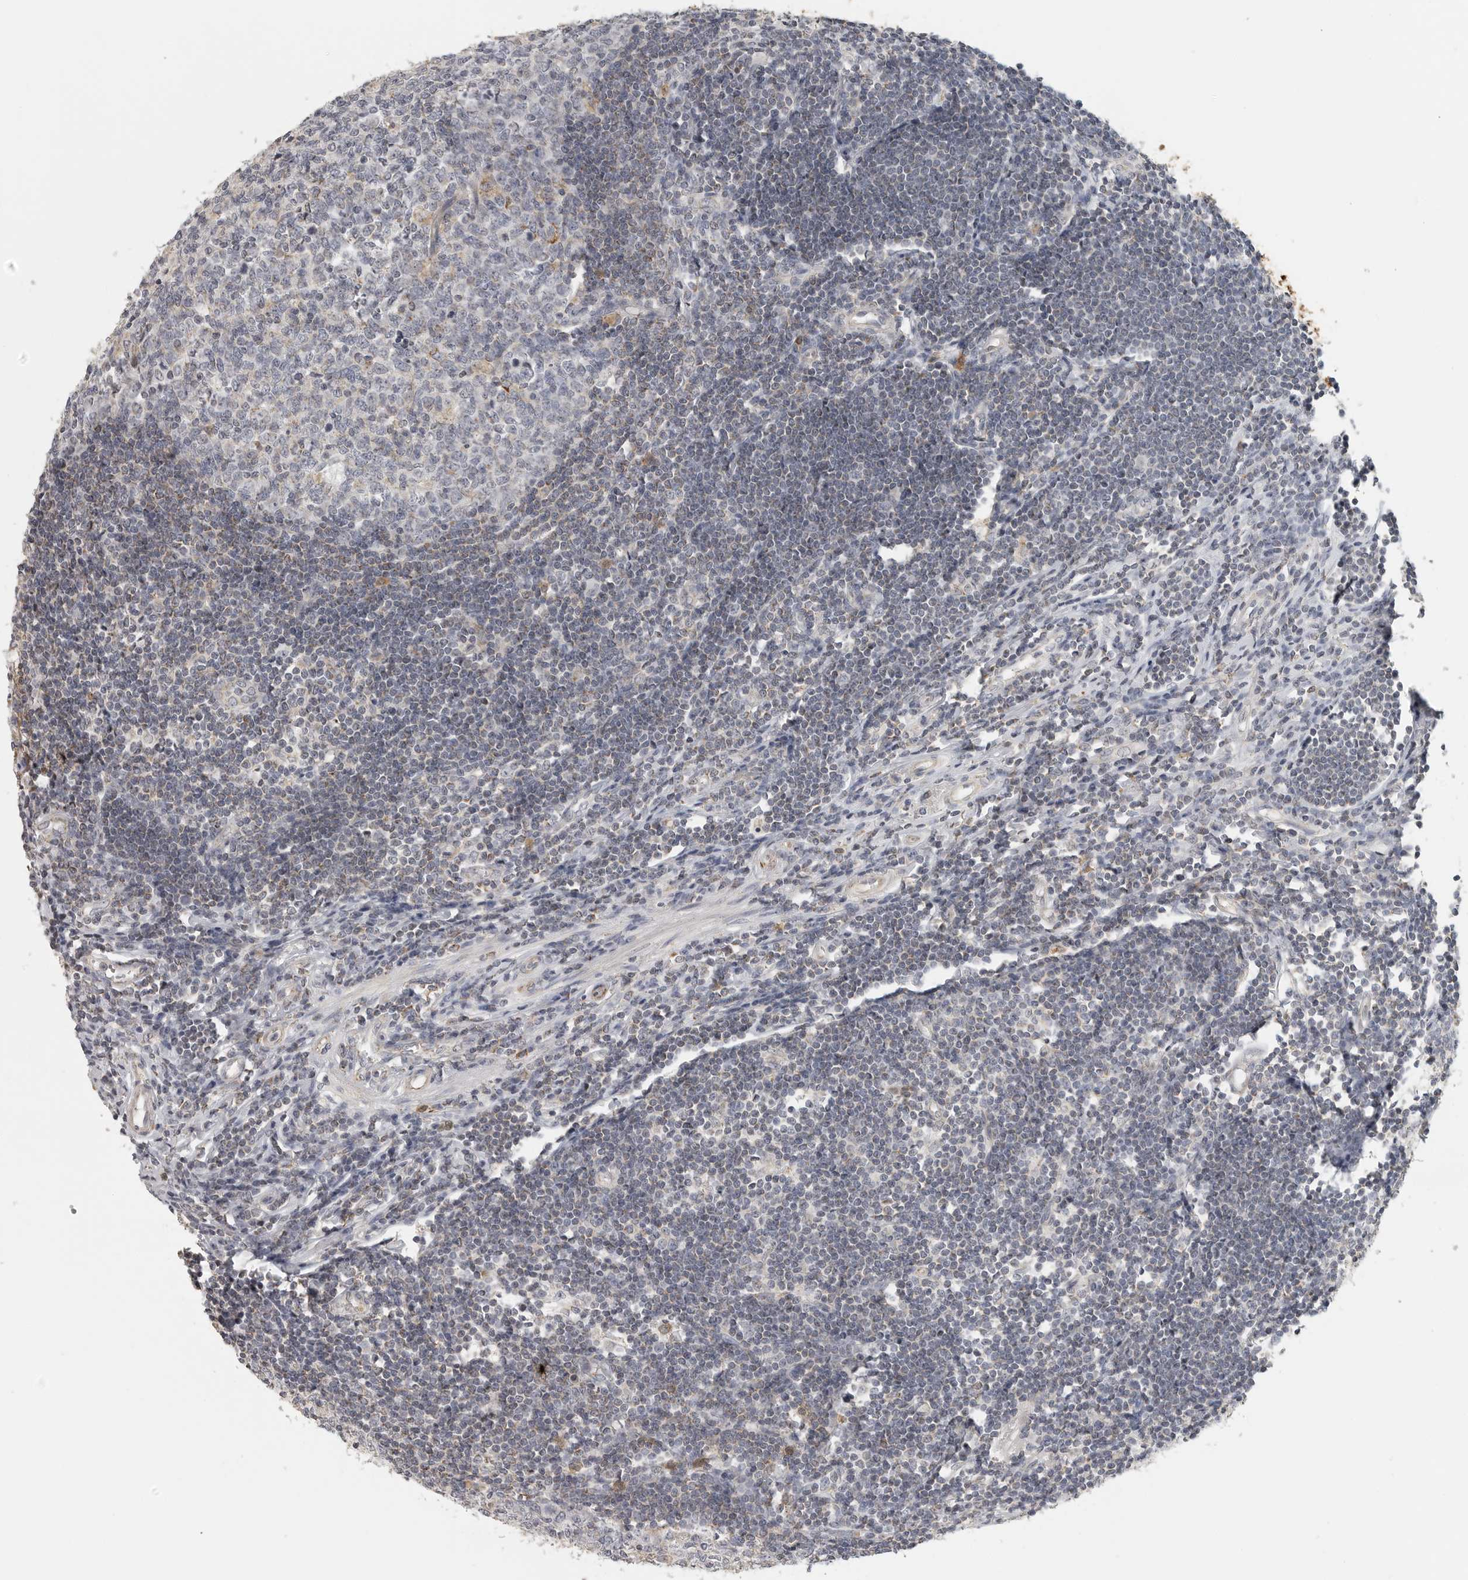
{"staining": {"intensity": "moderate", "quantity": ">75%", "location": "cytoplasmic/membranous"}, "tissue": "appendix", "cell_type": "Glandular cells", "image_type": "normal", "snomed": [{"axis": "morphology", "description": "Normal tissue, NOS"}, {"axis": "topography", "description": "Appendix"}], "caption": "This is an image of immunohistochemistry (IHC) staining of benign appendix, which shows moderate expression in the cytoplasmic/membranous of glandular cells.", "gene": "RXFP3", "patient": {"sex": "female", "age": 54}}